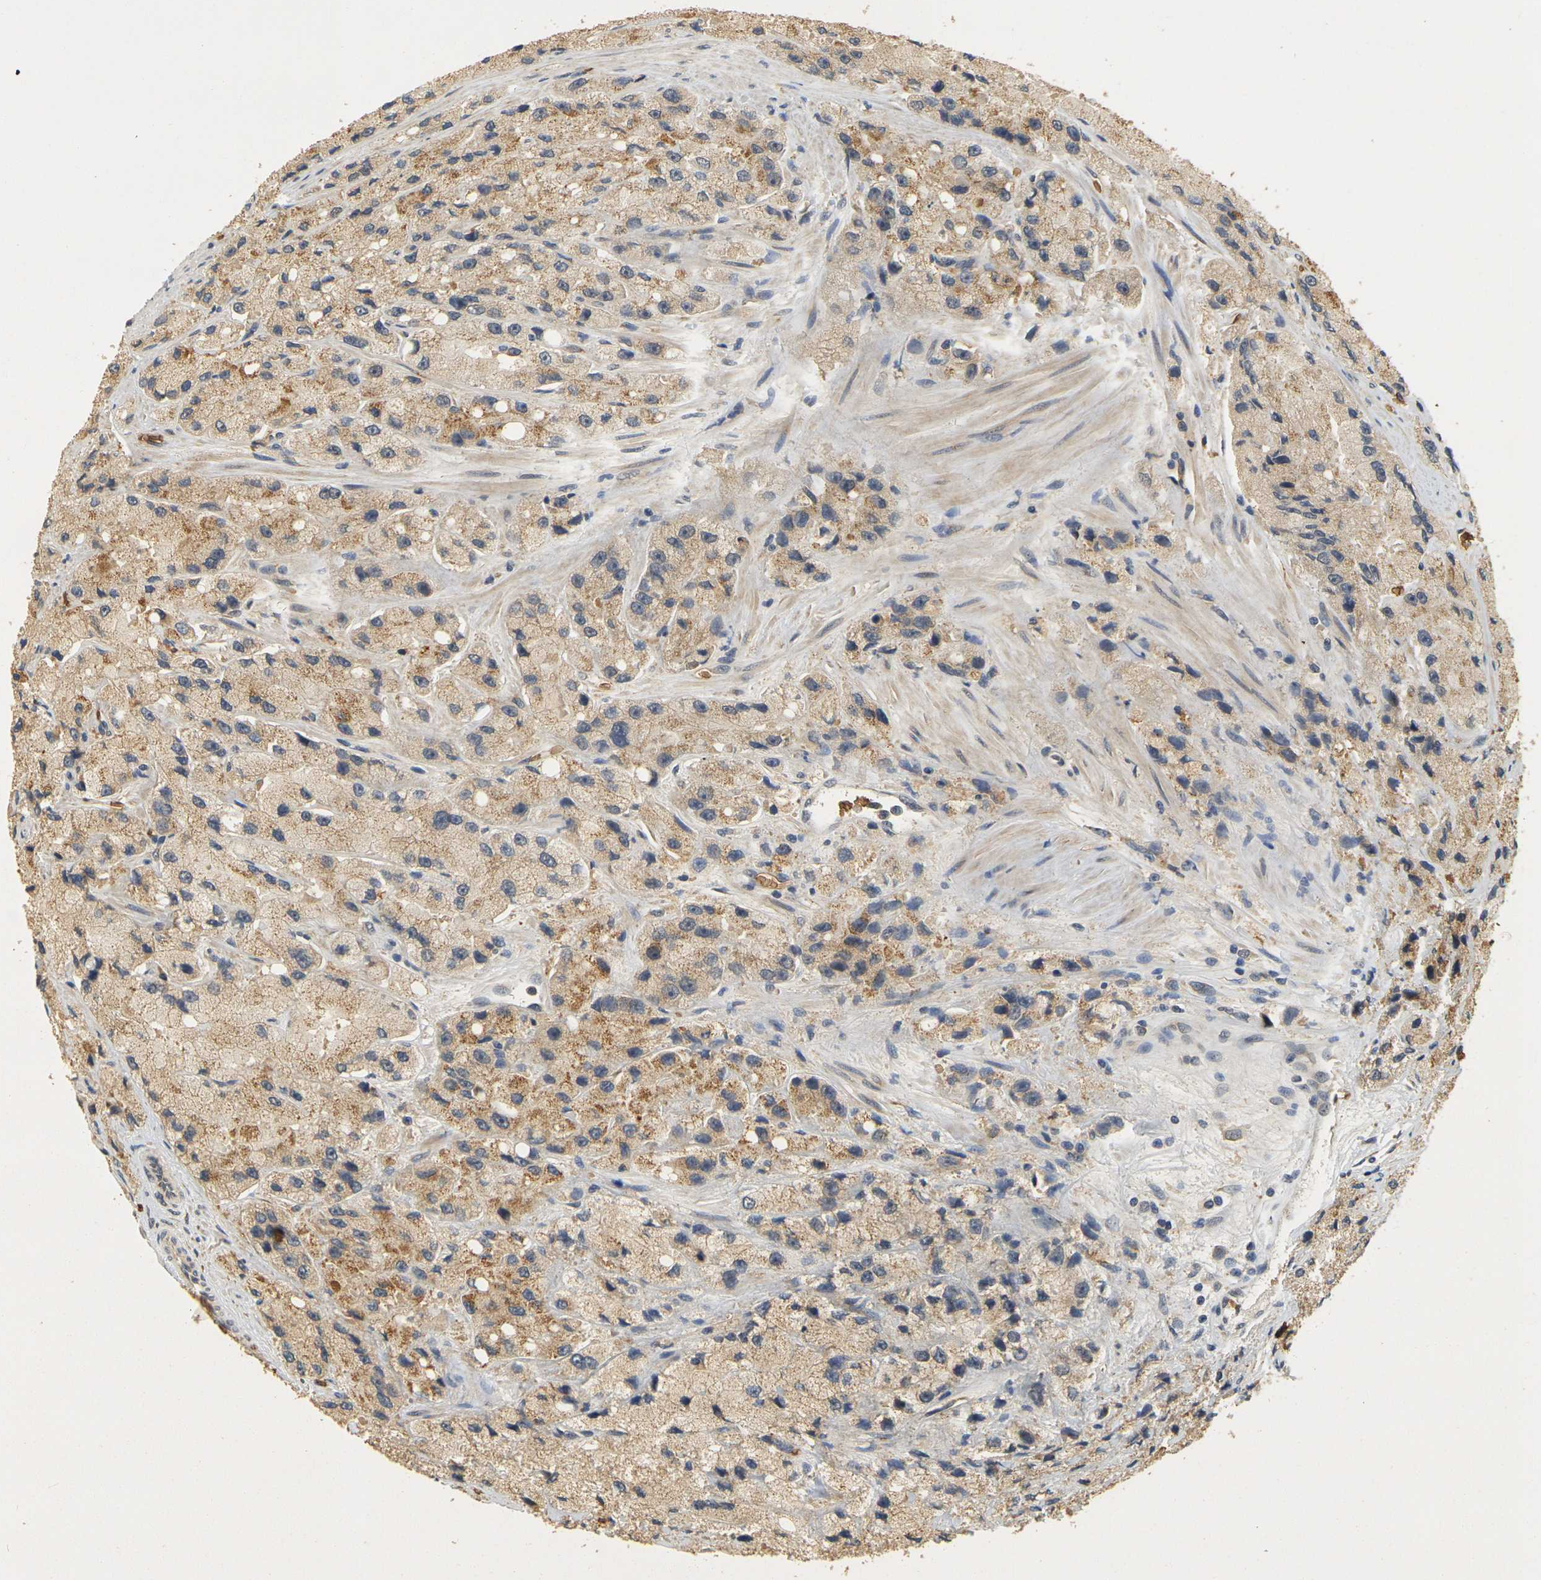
{"staining": {"intensity": "moderate", "quantity": ">75%", "location": "cytoplasmic/membranous"}, "tissue": "prostate cancer", "cell_type": "Tumor cells", "image_type": "cancer", "snomed": [{"axis": "morphology", "description": "Adenocarcinoma, High grade"}, {"axis": "topography", "description": "Prostate"}], "caption": "The immunohistochemical stain labels moderate cytoplasmic/membranous expression in tumor cells of prostate adenocarcinoma (high-grade) tissue. The staining is performed using DAB (3,3'-diaminobenzidine) brown chromogen to label protein expression. The nuclei are counter-stained blue using hematoxylin.", "gene": "MEGF9", "patient": {"sex": "male", "age": 58}}